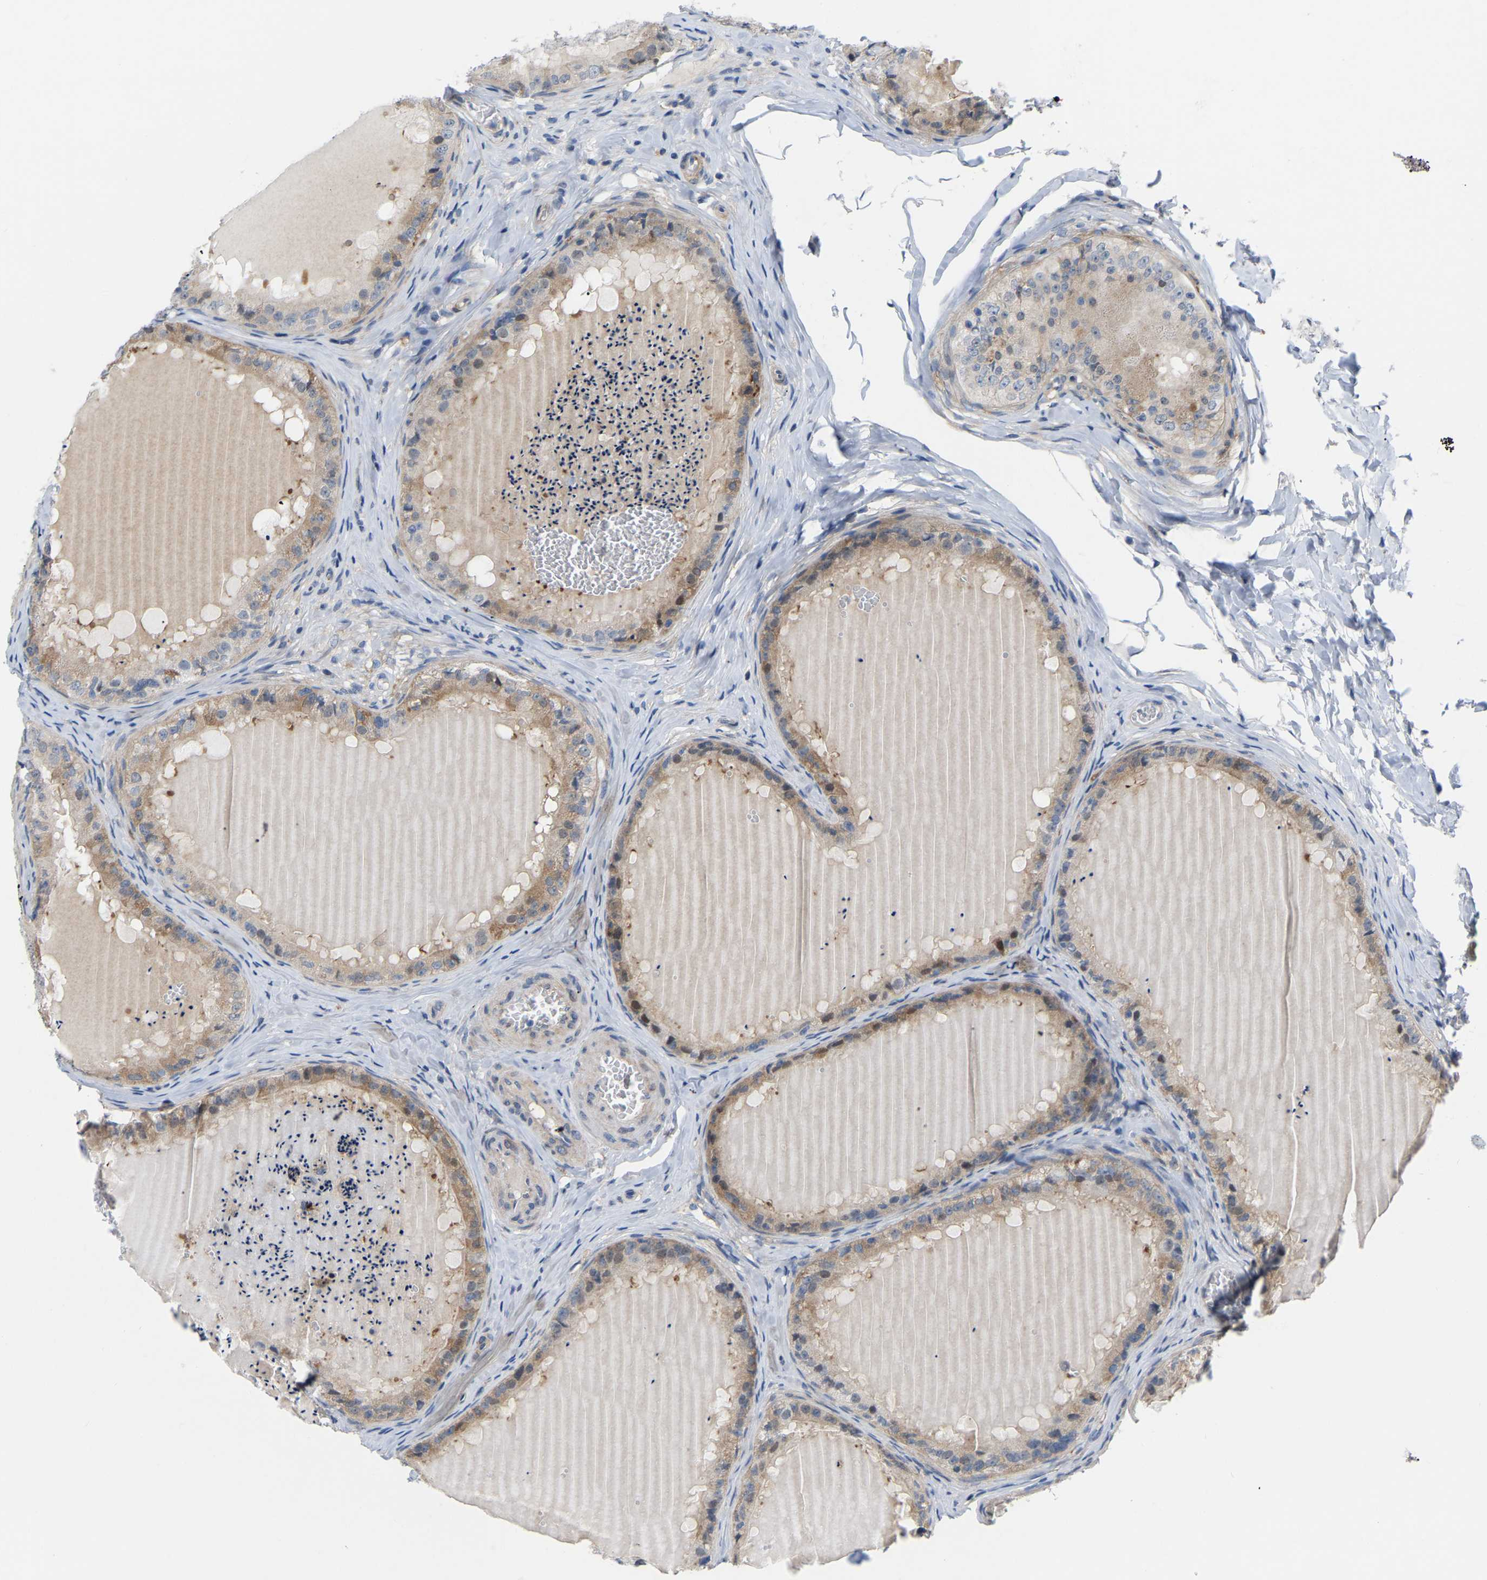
{"staining": {"intensity": "moderate", "quantity": "25%-75%", "location": "cytoplasmic/membranous"}, "tissue": "epididymis", "cell_type": "Glandular cells", "image_type": "normal", "snomed": [{"axis": "morphology", "description": "Normal tissue, NOS"}, {"axis": "topography", "description": "Epididymis"}], "caption": "Epididymis stained with a brown dye shows moderate cytoplasmic/membranous positive positivity in approximately 25%-75% of glandular cells.", "gene": "ABTB2", "patient": {"sex": "male", "age": 31}}